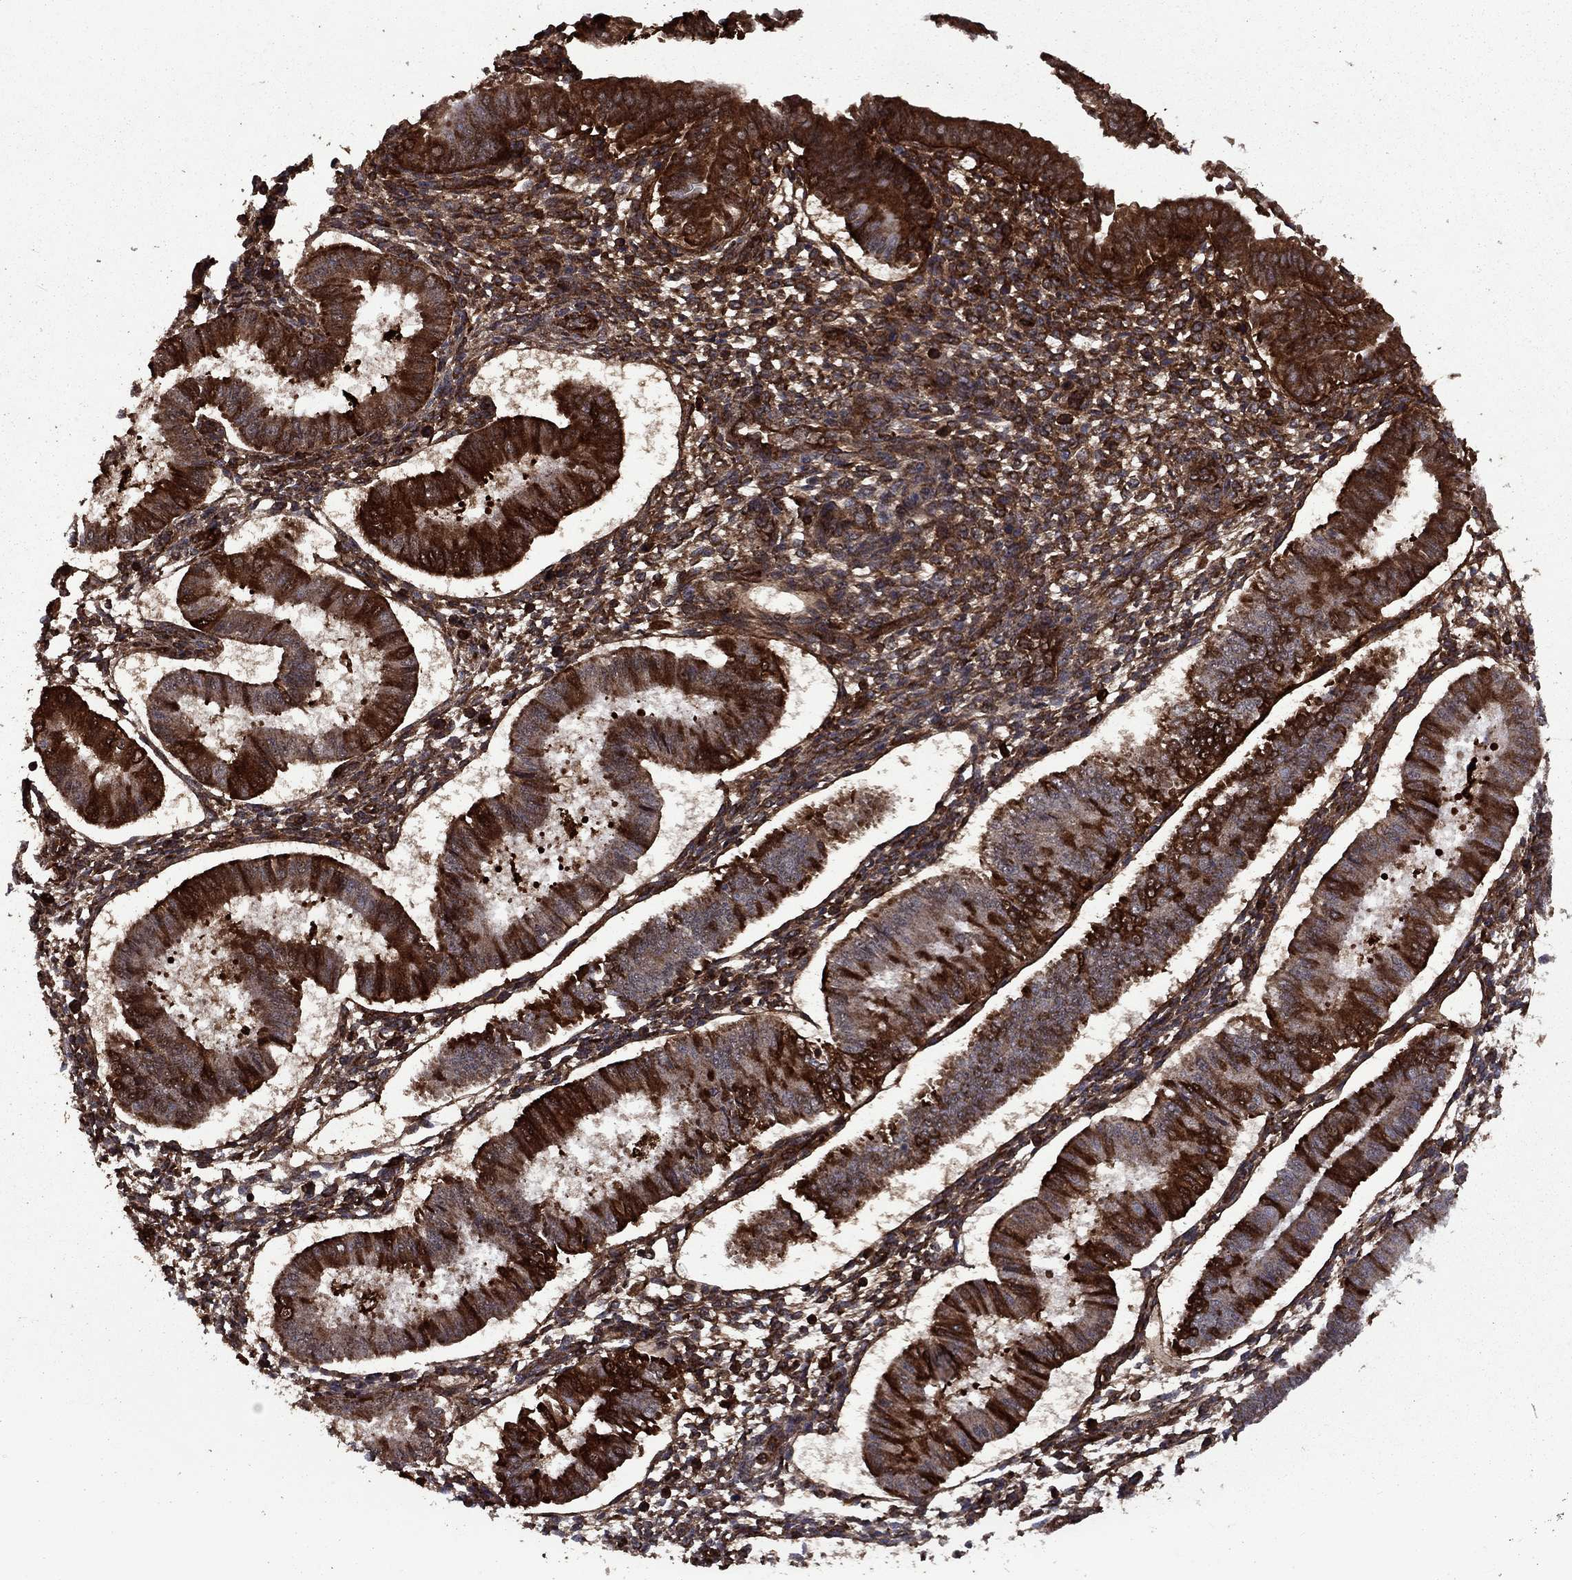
{"staining": {"intensity": "moderate", "quantity": "<25%", "location": "cytoplasmic/membranous"}, "tissue": "endometrium", "cell_type": "Cells in endometrial stroma", "image_type": "normal", "snomed": [{"axis": "morphology", "description": "Normal tissue, NOS"}, {"axis": "topography", "description": "Endometrium"}], "caption": "Protein staining by immunohistochemistry (IHC) demonstrates moderate cytoplasmic/membranous positivity in about <25% of cells in endometrial stroma in unremarkable endometrium. The protein is shown in brown color, while the nuclei are stained blue.", "gene": "COL18A1", "patient": {"sex": "female", "age": 43}}